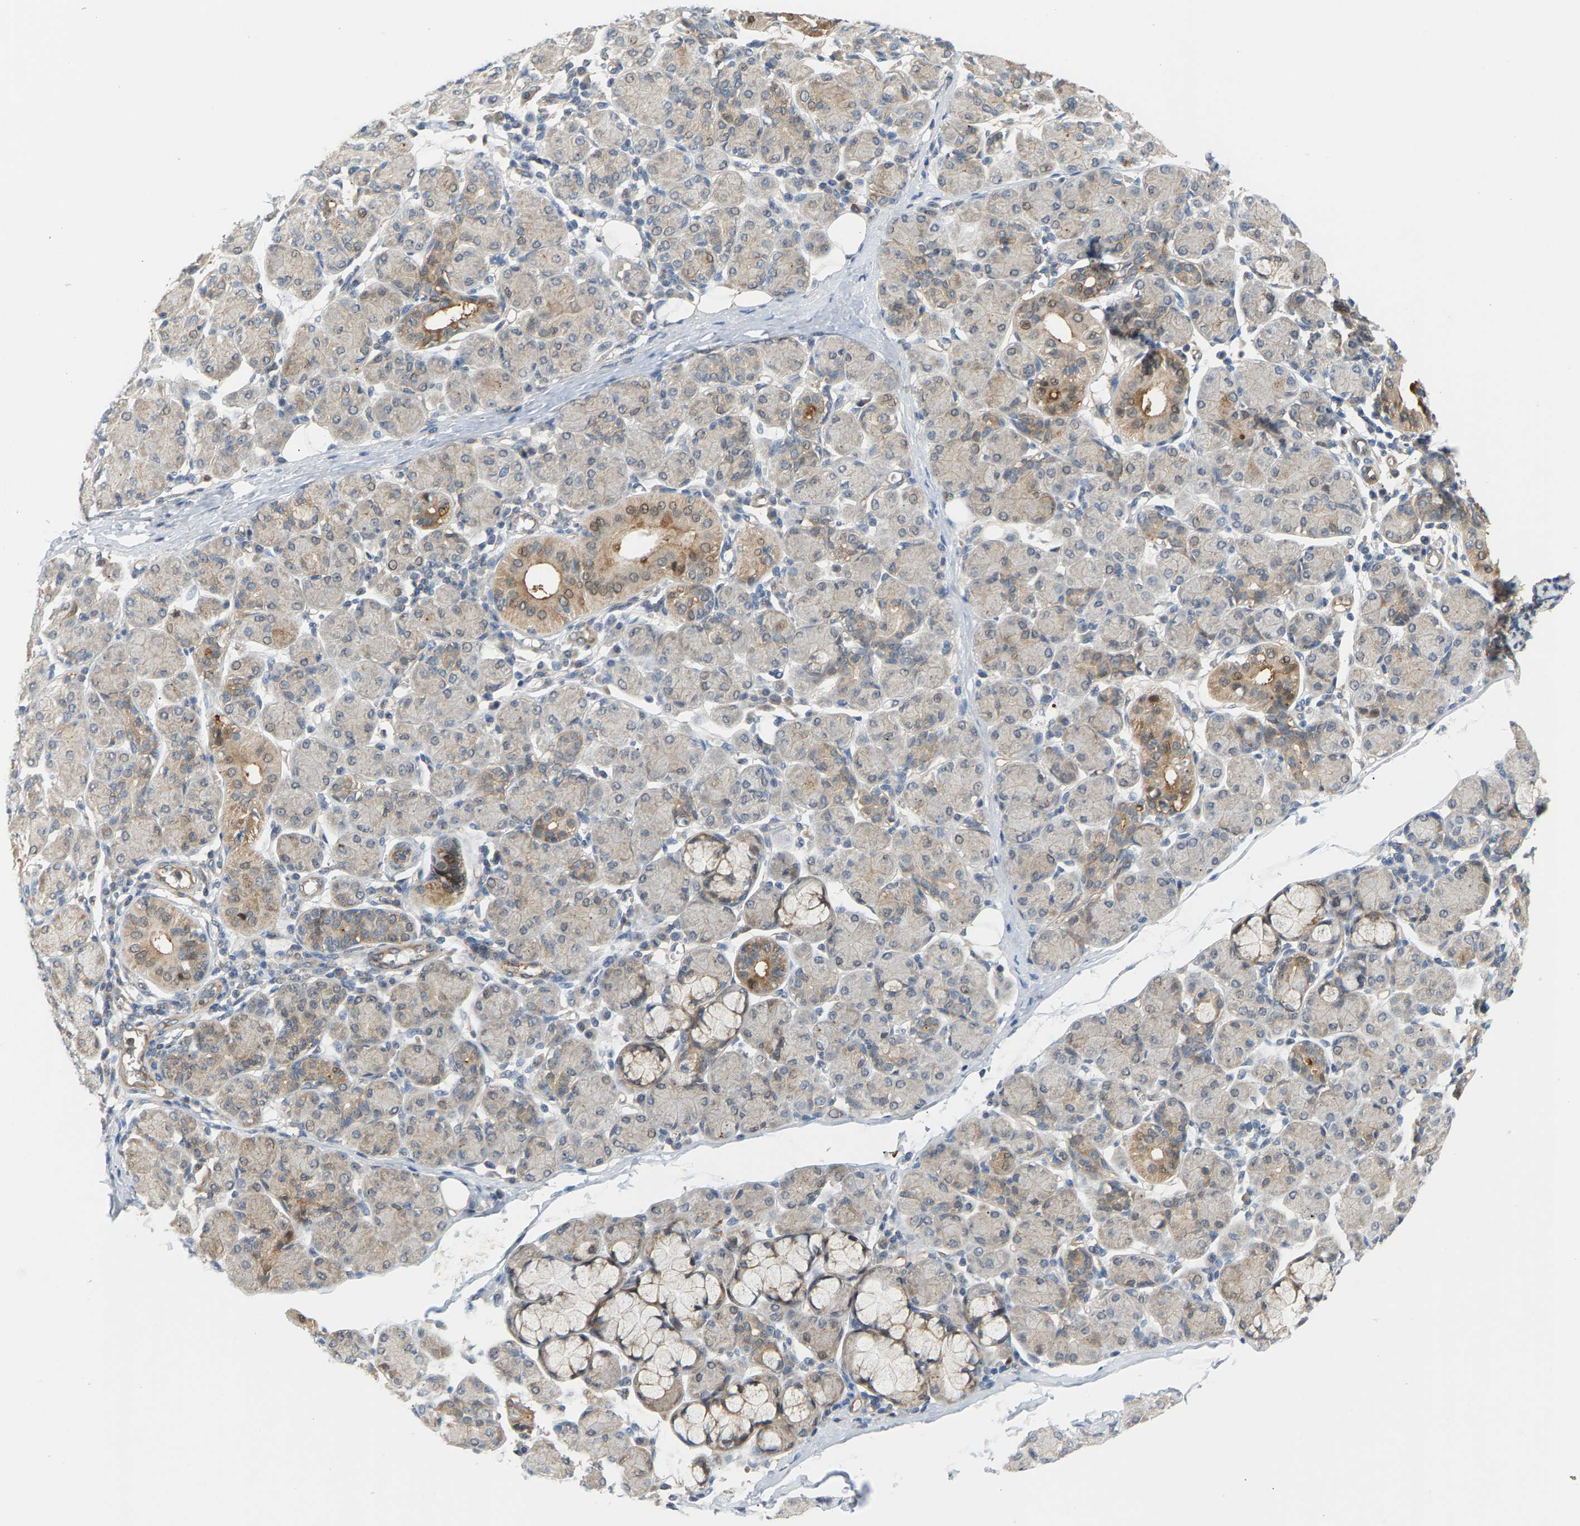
{"staining": {"intensity": "moderate", "quantity": "25%-75%", "location": "cytoplasmic/membranous"}, "tissue": "salivary gland", "cell_type": "Glandular cells", "image_type": "normal", "snomed": [{"axis": "morphology", "description": "Normal tissue, NOS"}, {"axis": "morphology", "description": "Inflammation, NOS"}, {"axis": "topography", "description": "Lymph node"}, {"axis": "topography", "description": "Salivary gland"}], "caption": "Immunohistochemical staining of unremarkable salivary gland demonstrates medium levels of moderate cytoplasmic/membranous expression in about 25%-75% of glandular cells.", "gene": "KRTAP27", "patient": {"sex": "male", "age": 3}}